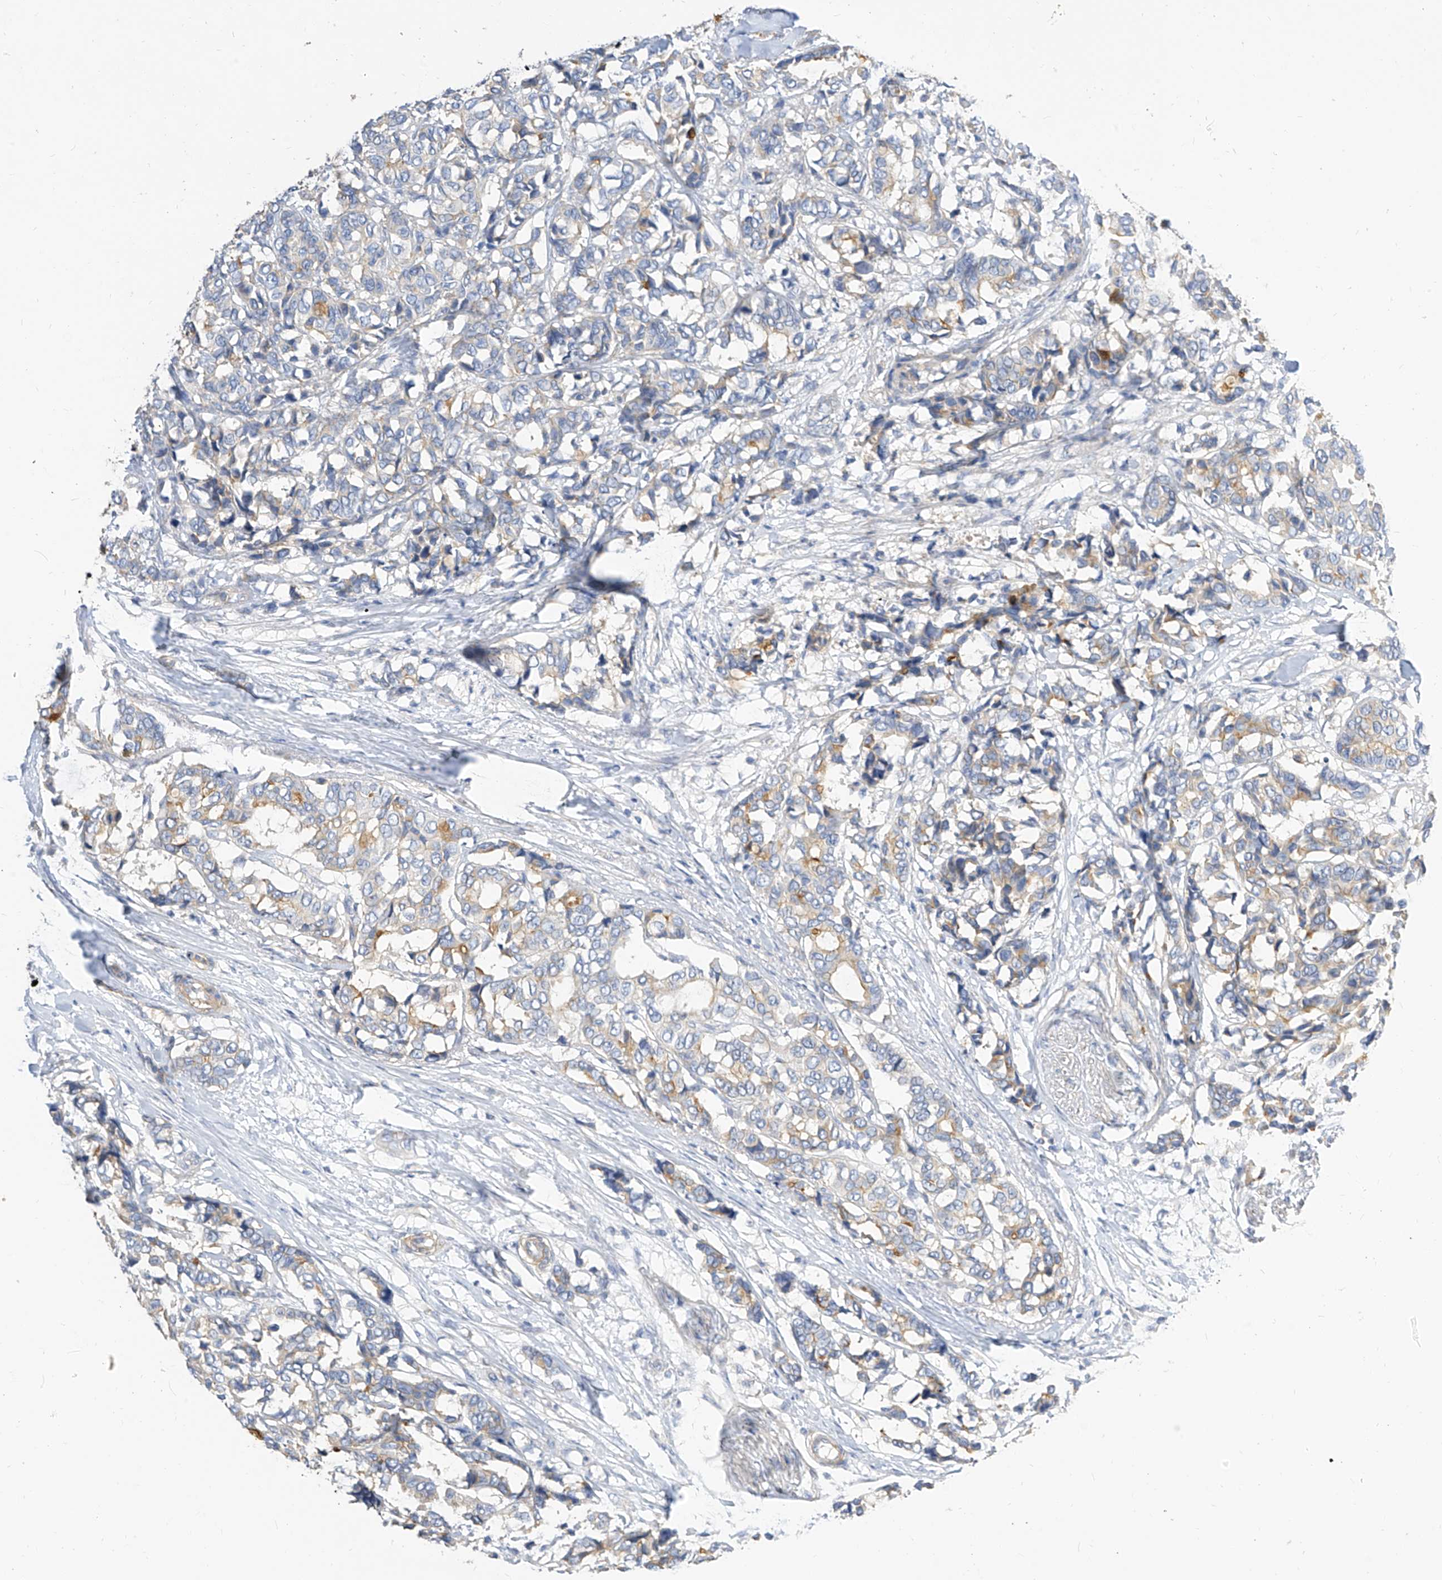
{"staining": {"intensity": "weak", "quantity": "<25%", "location": "cytoplasmic/membranous"}, "tissue": "breast cancer", "cell_type": "Tumor cells", "image_type": "cancer", "snomed": [{"axis": "morphology", "description": "Duct carcinoma"}, {"axis": "topography", "description": "Breast"}], "caption": "Protein analysis of breast invasive ductal carcinoma shows no significant positivity in tumor cells.", "gene": "SCGB2A1", "patient": {"sex": "female", "age": 87}}